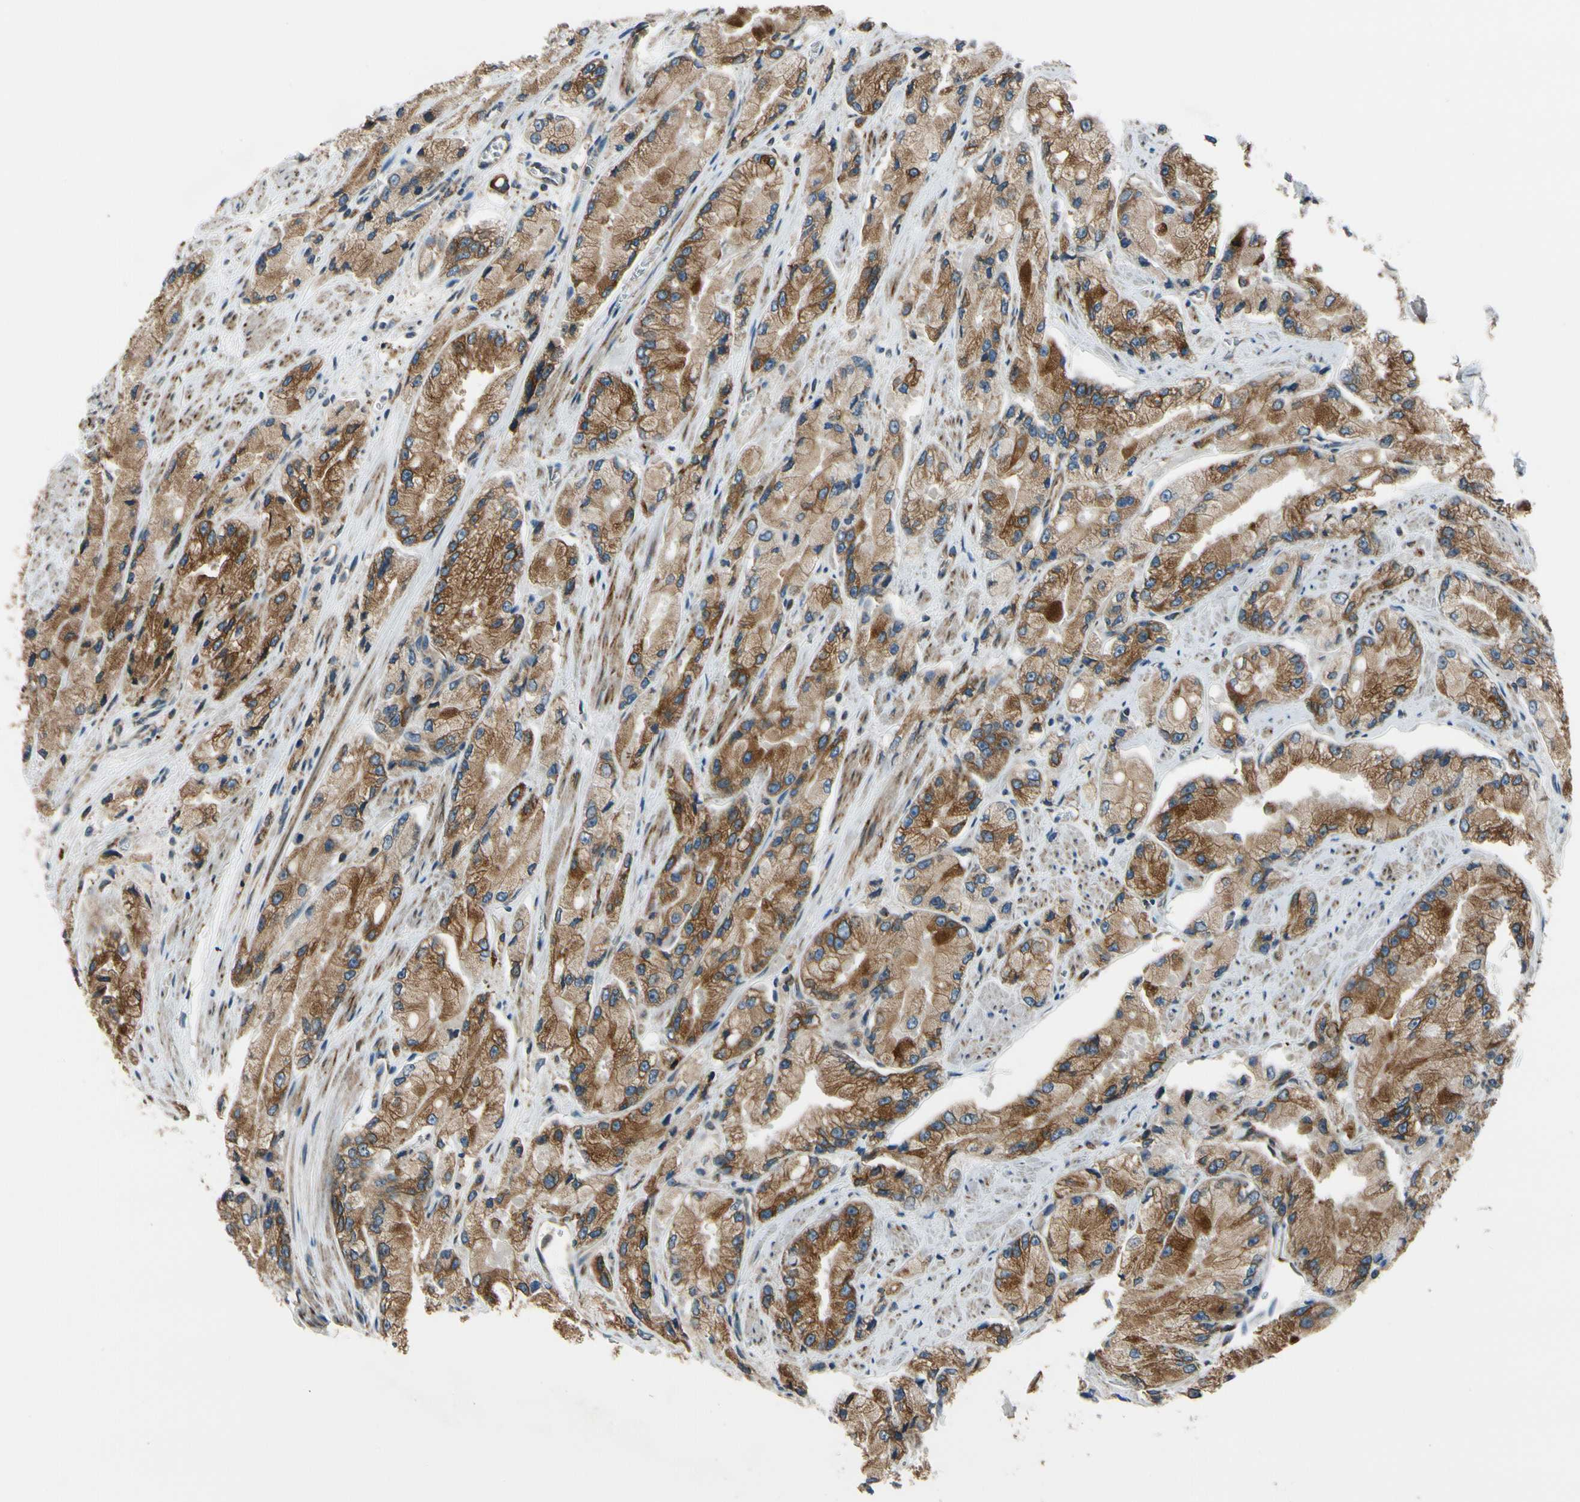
{"staining": {"intensity": "moderate", "quantity": ">75%", "location": "cytoplasmic/membranous"}, "tissue": "prostate cancer", "cell_type": "Tumor cells", "image_type": "cancer", "snomed": [{"axis": "morphology", "description": "Adenocarcinoma, High grade"}, {"axis": "topography", "description": "Prostate"}], "caption": "Prostate cancer (adenocarcinoma (high-grade)) stained with immunohistochemistry (IHC) reveals moderate cytoplasmic/membranous positivity in approximately >75% of tumor cells.", "gene": "CLCC1", "patient": {"sex": "male", "age": 58}}